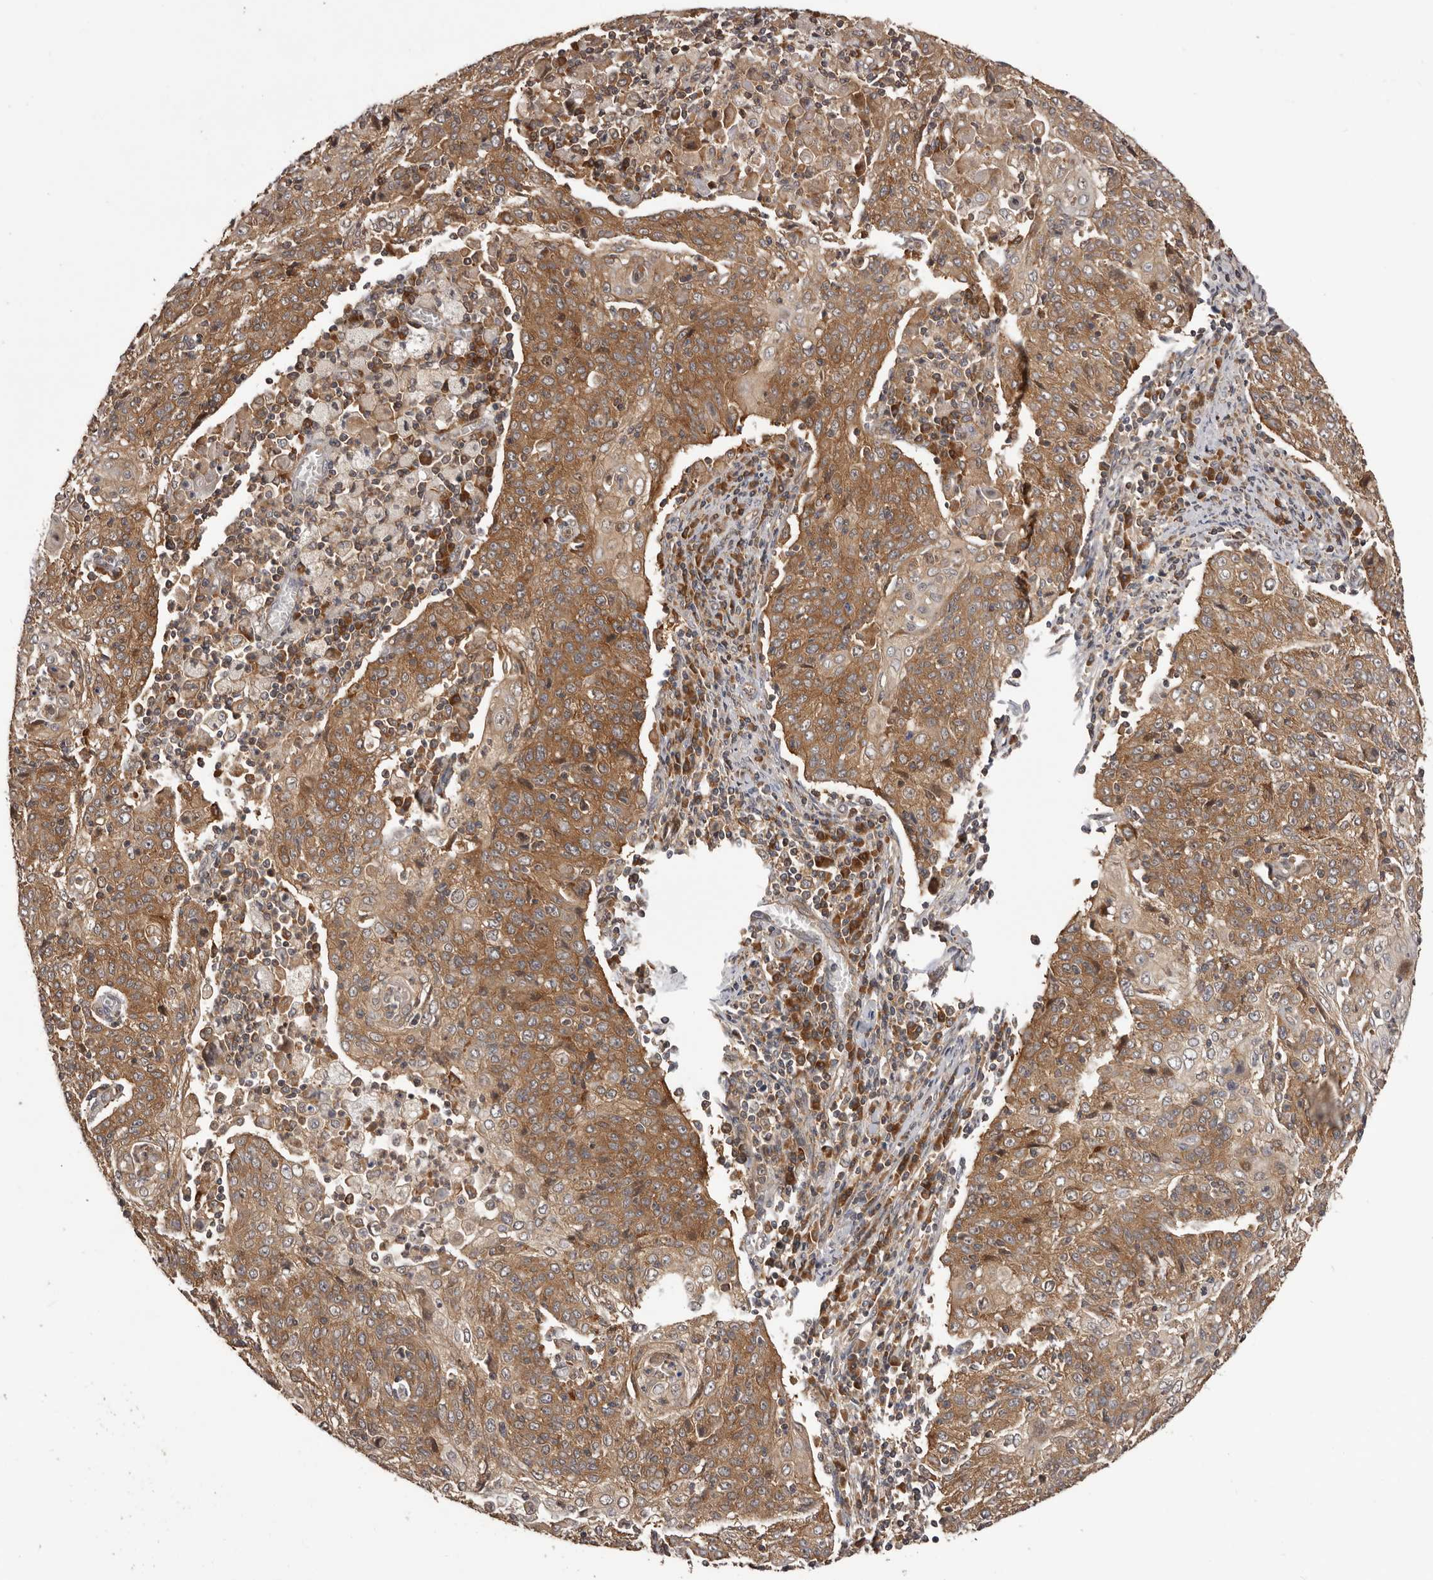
{"staining": {"intensity": "moderate", "quantity": ">75%", "location": "cytoplasmic/membranous"}, "tissue": "cervical cancer", "cell_type": "Tumor cells", "image_type": "cancer", "snomed": [{"axis": "morphology", "description": "Squamous cell carcinoma, NOS"}, {"axis": "topography", "description": "Cervix"}], "caption": "The histopathology image reveals a brown stain indicating the presence of a protein in the cytoplasmic/membranous of tumor cells in cervical cancer (squamous cell carcinoma).", "gene": "HBS1L", "patient": {"sex": "female", "age": 48}}